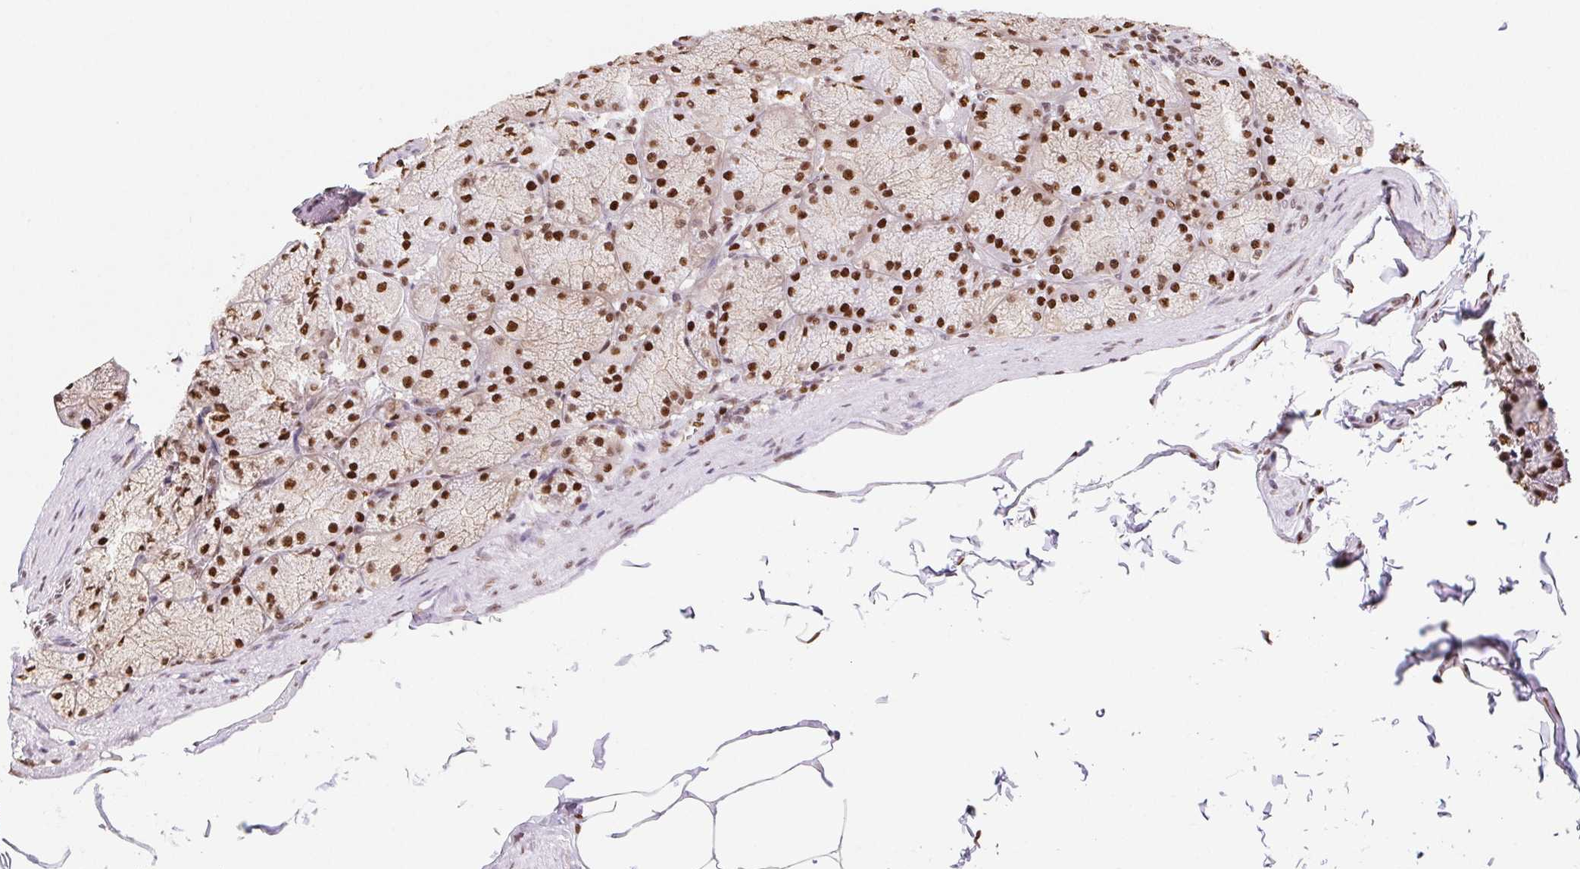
{"staining": {"intensity": "strong", "quantity": ">75%", "location": "nuclear"}, "tissue": "stomach", "cell_type": "Glandular cells", "image_type": "normal", "snomed": [{"axis": "morphology", "description": "Normal tissue, NOS"}, {"axis": "topography", "description": "Stomach, upper"}], "caption": "Normal stomach shows strong nuclear expression in about >75% of glandular cells.", "gene": "SETSIP", "patient": {"sex": "female", "age": 56}}